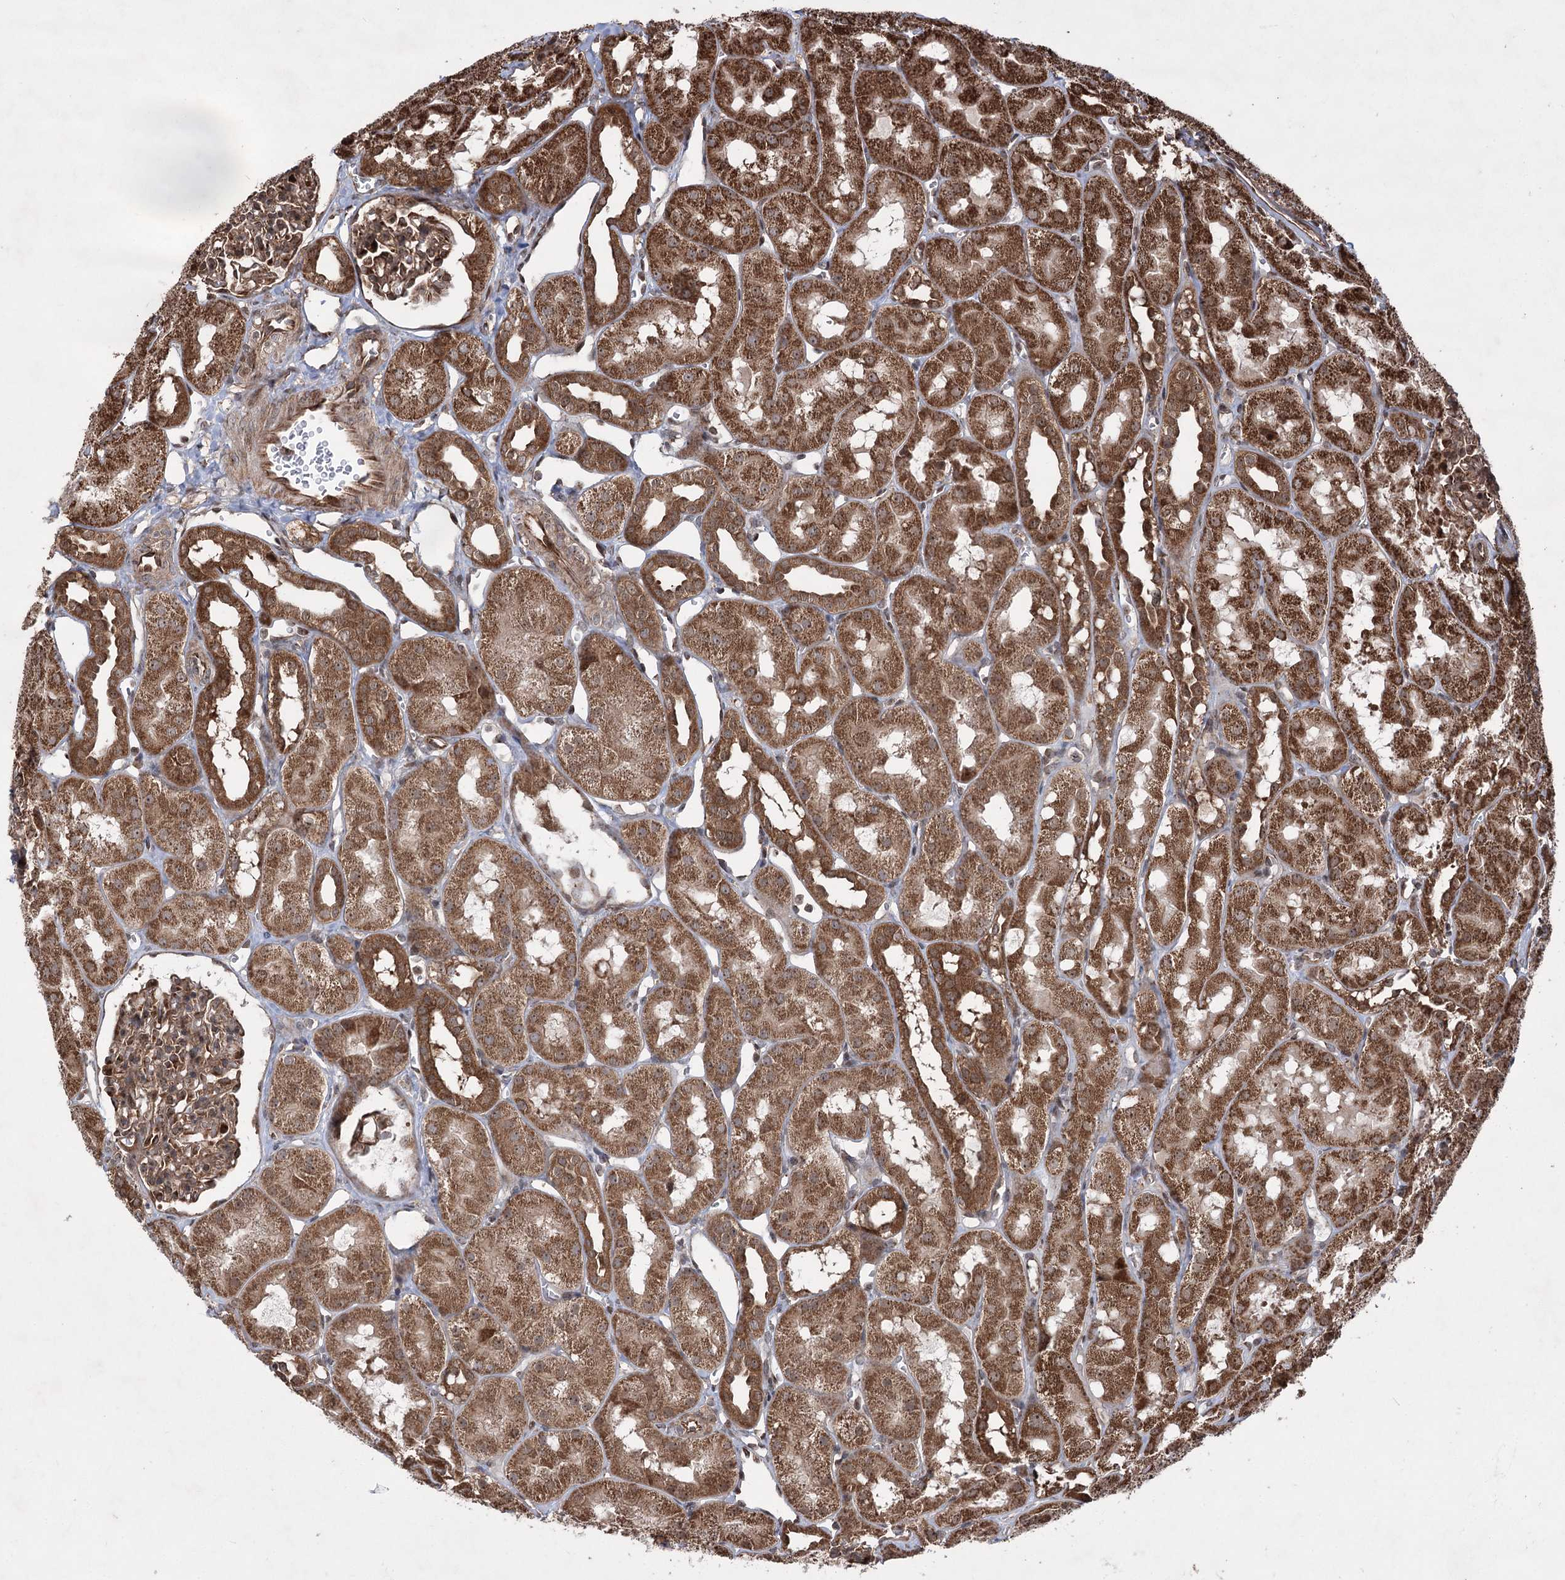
{"staining": {"intensity": "moderate", "quantity": ">75%", "location": "cytoplasmic/membranous"}, "tissue": "kidney", "cell_type": "Cells in glomeruli", "image_type": "normal", "snomed": [{"axis": "morphology", "description": "Normal tissue, NOS"}, {"axis": "topography", "description": "Kidney"}, {"axis": "topography", "description": "Urinary bladder"}], "caption": "The micrograph exhibits immunohistochemical staining of normal kidney. There is moderate cytoplasmic/membranous expression is identified in approximately >75% of cells in glomeruli.", "gene": "SERINC5", "patient": {"sex": "male", "age": 16}}